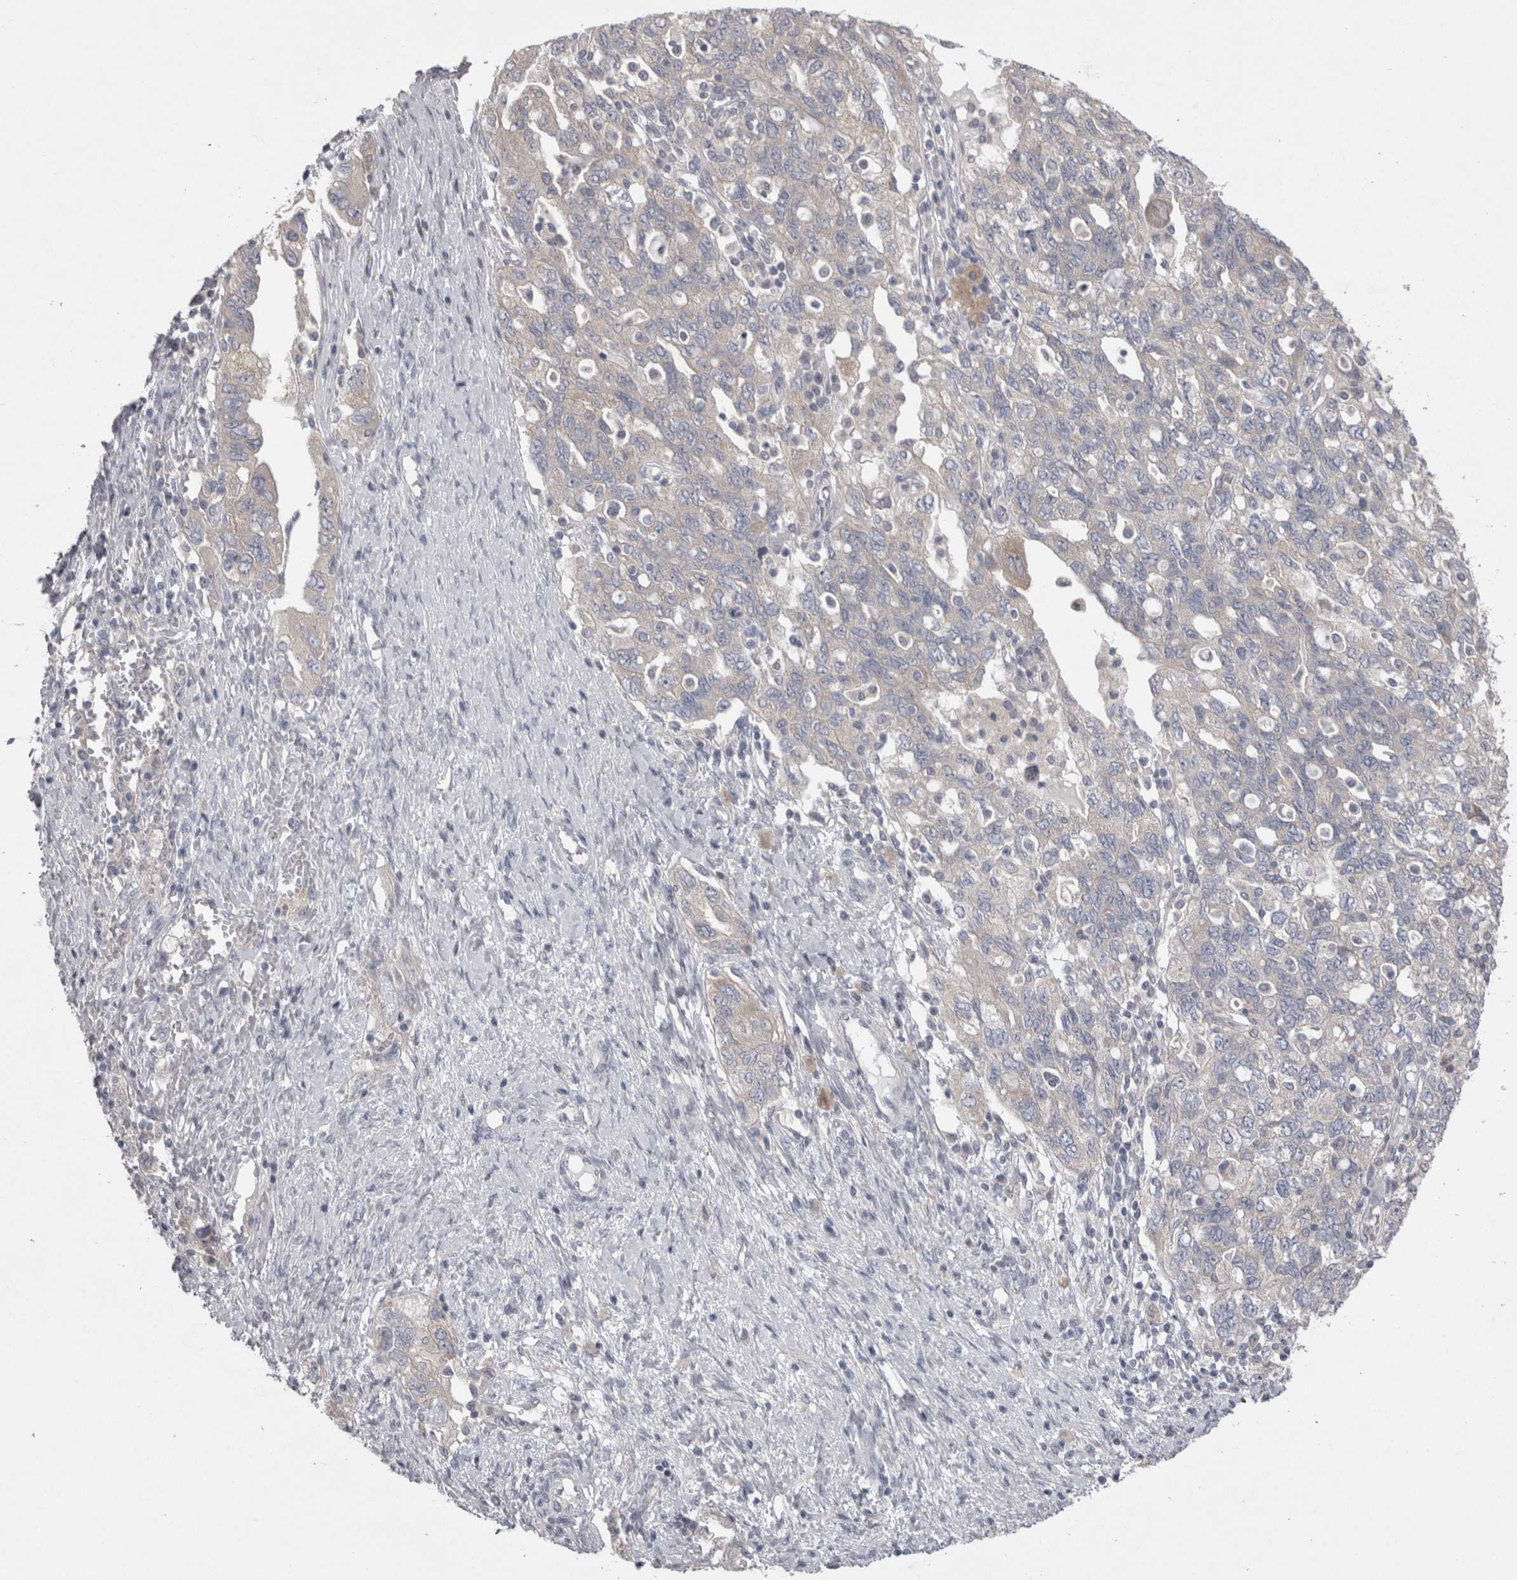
{"staining": {"intensity": "negative", "quantity": "none", "location": "none"}, "tissue": "ovarian cancer", "cell_type": "Tumor cells", "image_type": "cancer", "snomed": [{"axis": "morphology", "description": "Carcinoma, NOS"}, {"axis": "morphology", "description": "Cystadenocarcinoma, serous, NOS"}, {"axis": "topography", "description": "Ovary"}], "caption": "Tumor cells are negative for brown protein staining in serous cystadenocarcinoma (ovarian). (DAB (3,3'-diaminobenzidine) immunohistochemistry (IHC) visualized using brightfield microscopy, high magnification).", "gene": "LRRC40", "patient": {"sex": "female", "age": 69}}